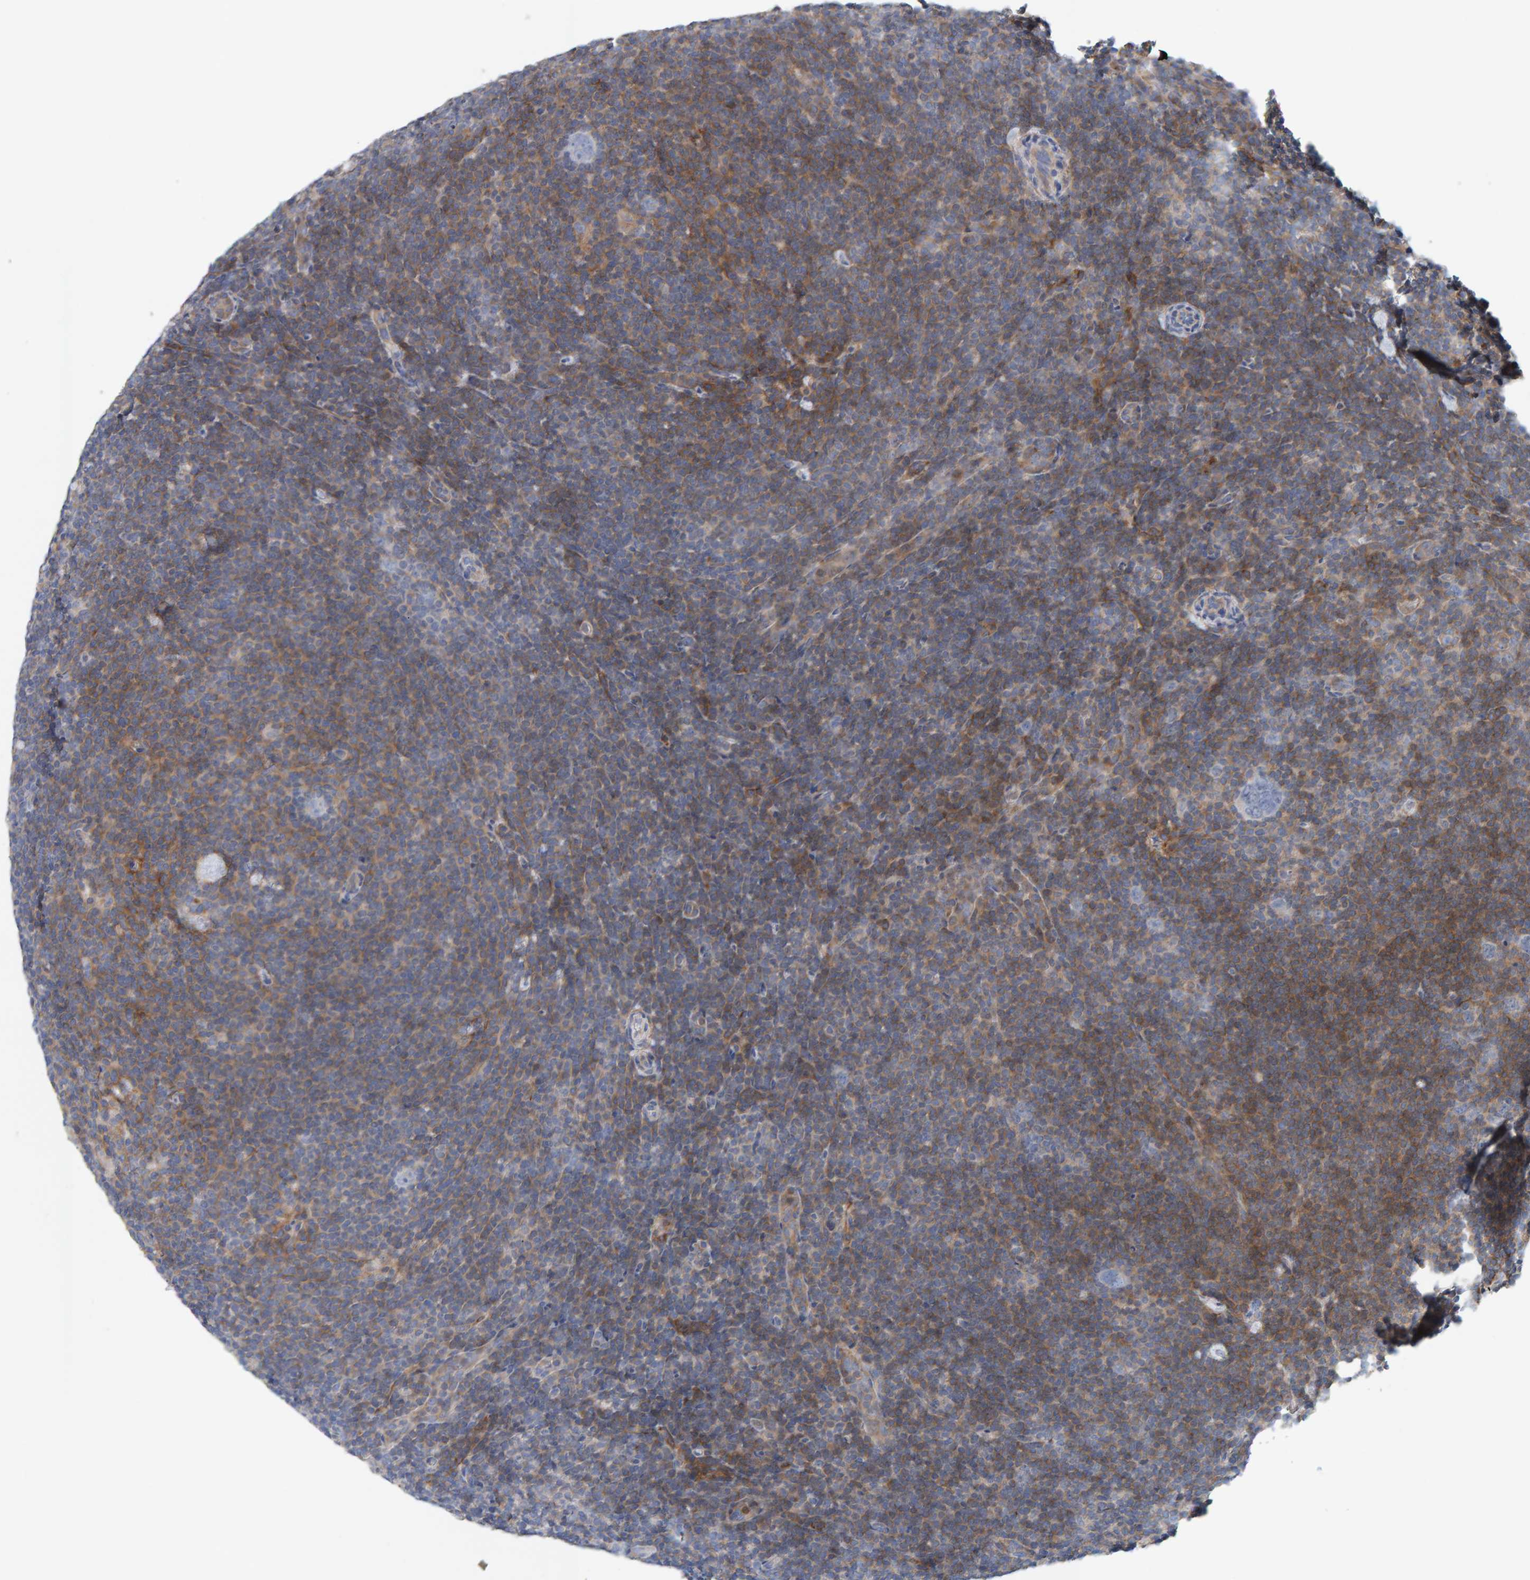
{"staining": {"intensity": "negative", "quantity": "none", "location": "none"}, "tissue": "lymphoma", "cell_type": "Tumor cells", "image_type": "cancer", "snomed": [{"axis": "morphology", "description": "Hodgkin's disease, NOS"}, {"axis": "topography", "description": "Lymph node"}], "caption": "A photomicrograph of human Hodgkin's disease is negative for staining in tumor cells.", "gene": "RGP1", "patient": {"sex": "female", "age": 57}}